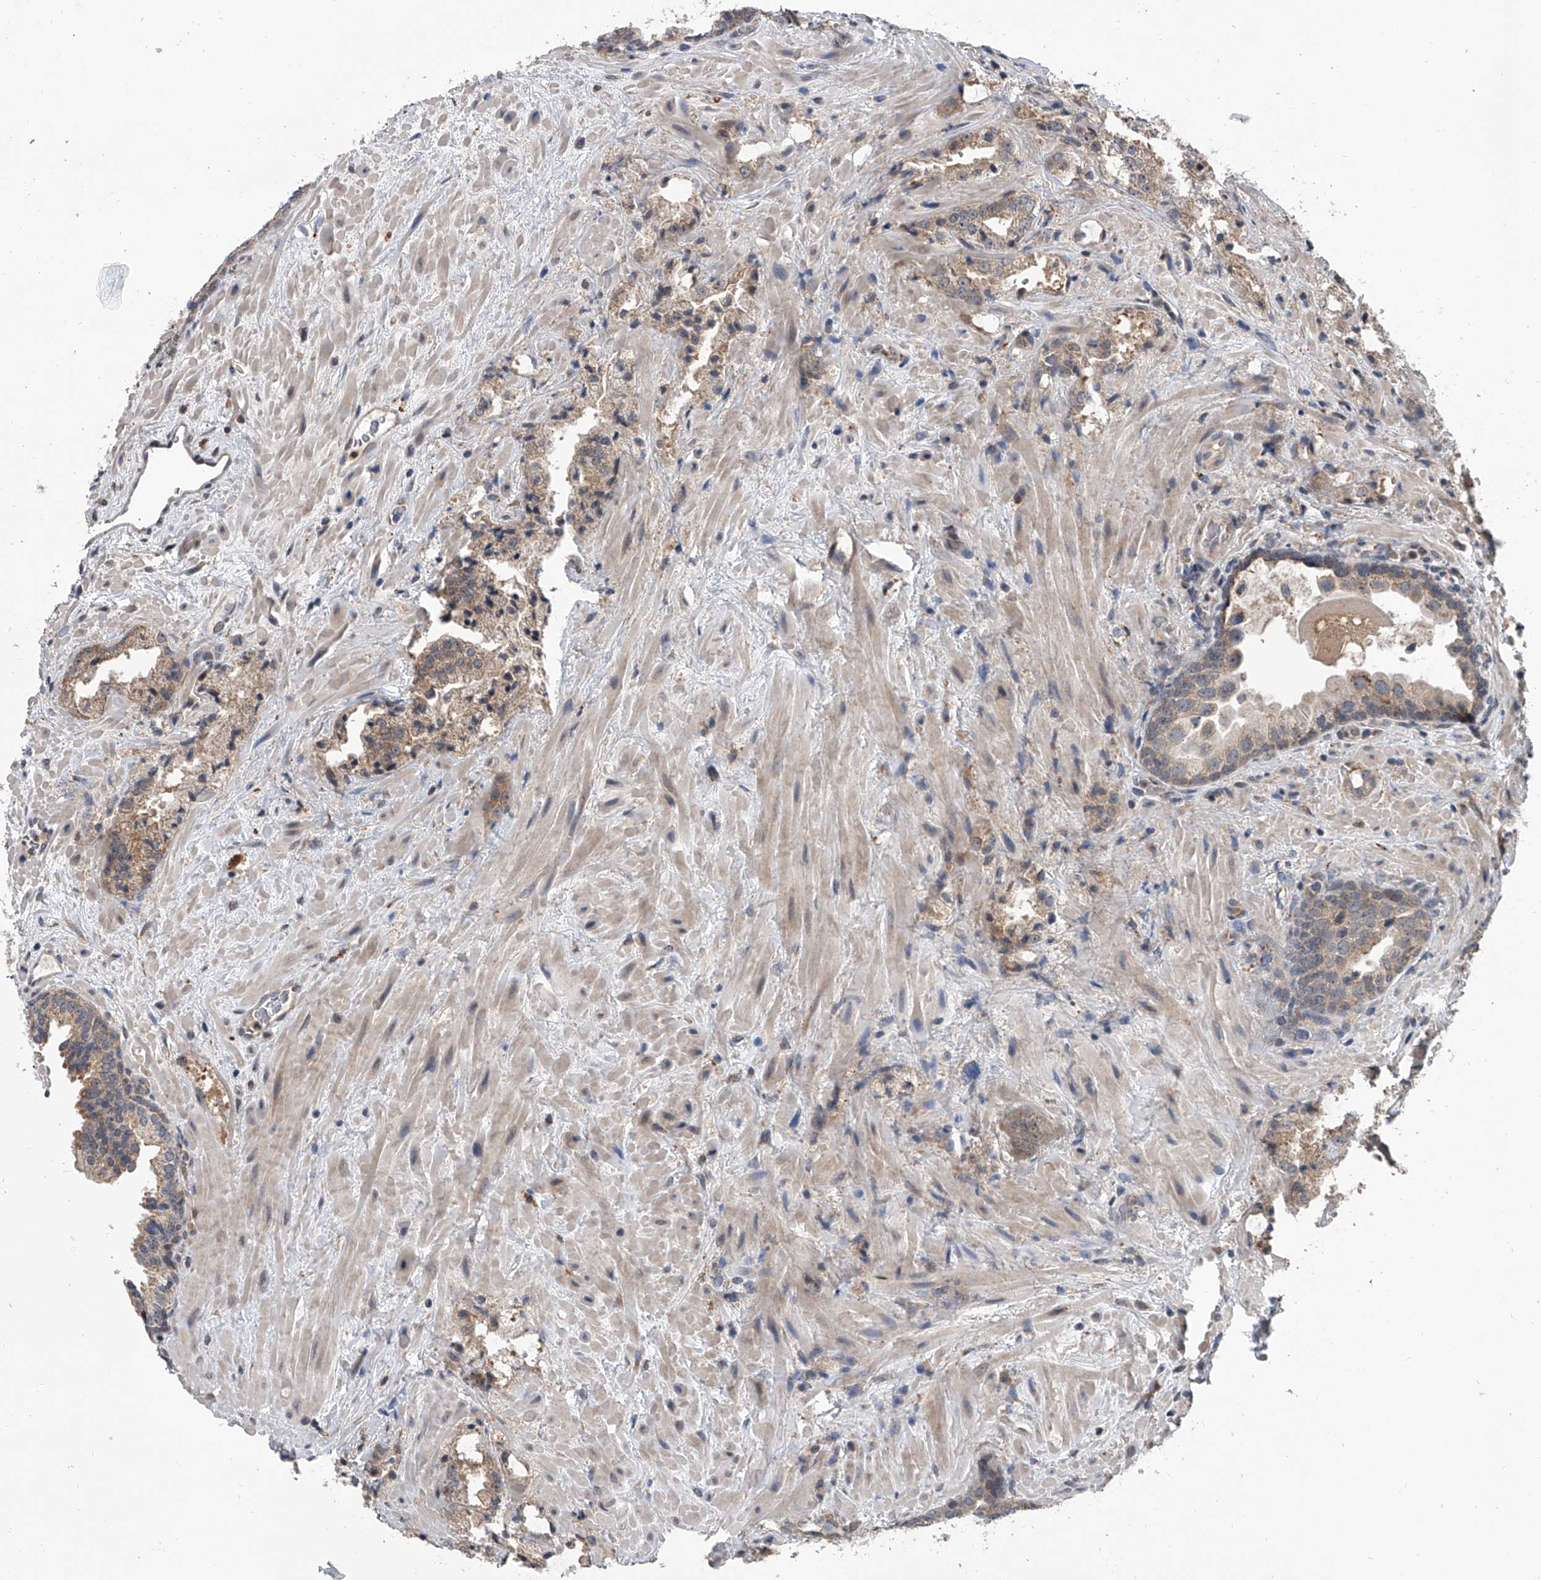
{"staining": {"intensity": "weak", "quantity": "<25%", "location": "cytoplasmic/membranous"}, "tissue": "prostate cancer", "cell_type": "Tumor cells", "image_type": "cancer", "snomed": [{"axis": "morphology", "description": "Adenocarcinoma, High grade"}, {"axis": "topography", "description": "Prostate"}], "caption": "The photomicrograph demonstrates no significant expression in tumor cells of prostate adenocarcinoma (high-grade).", "gene": "GEMIN8", "patient": {"sex": "male", "age": 64}}